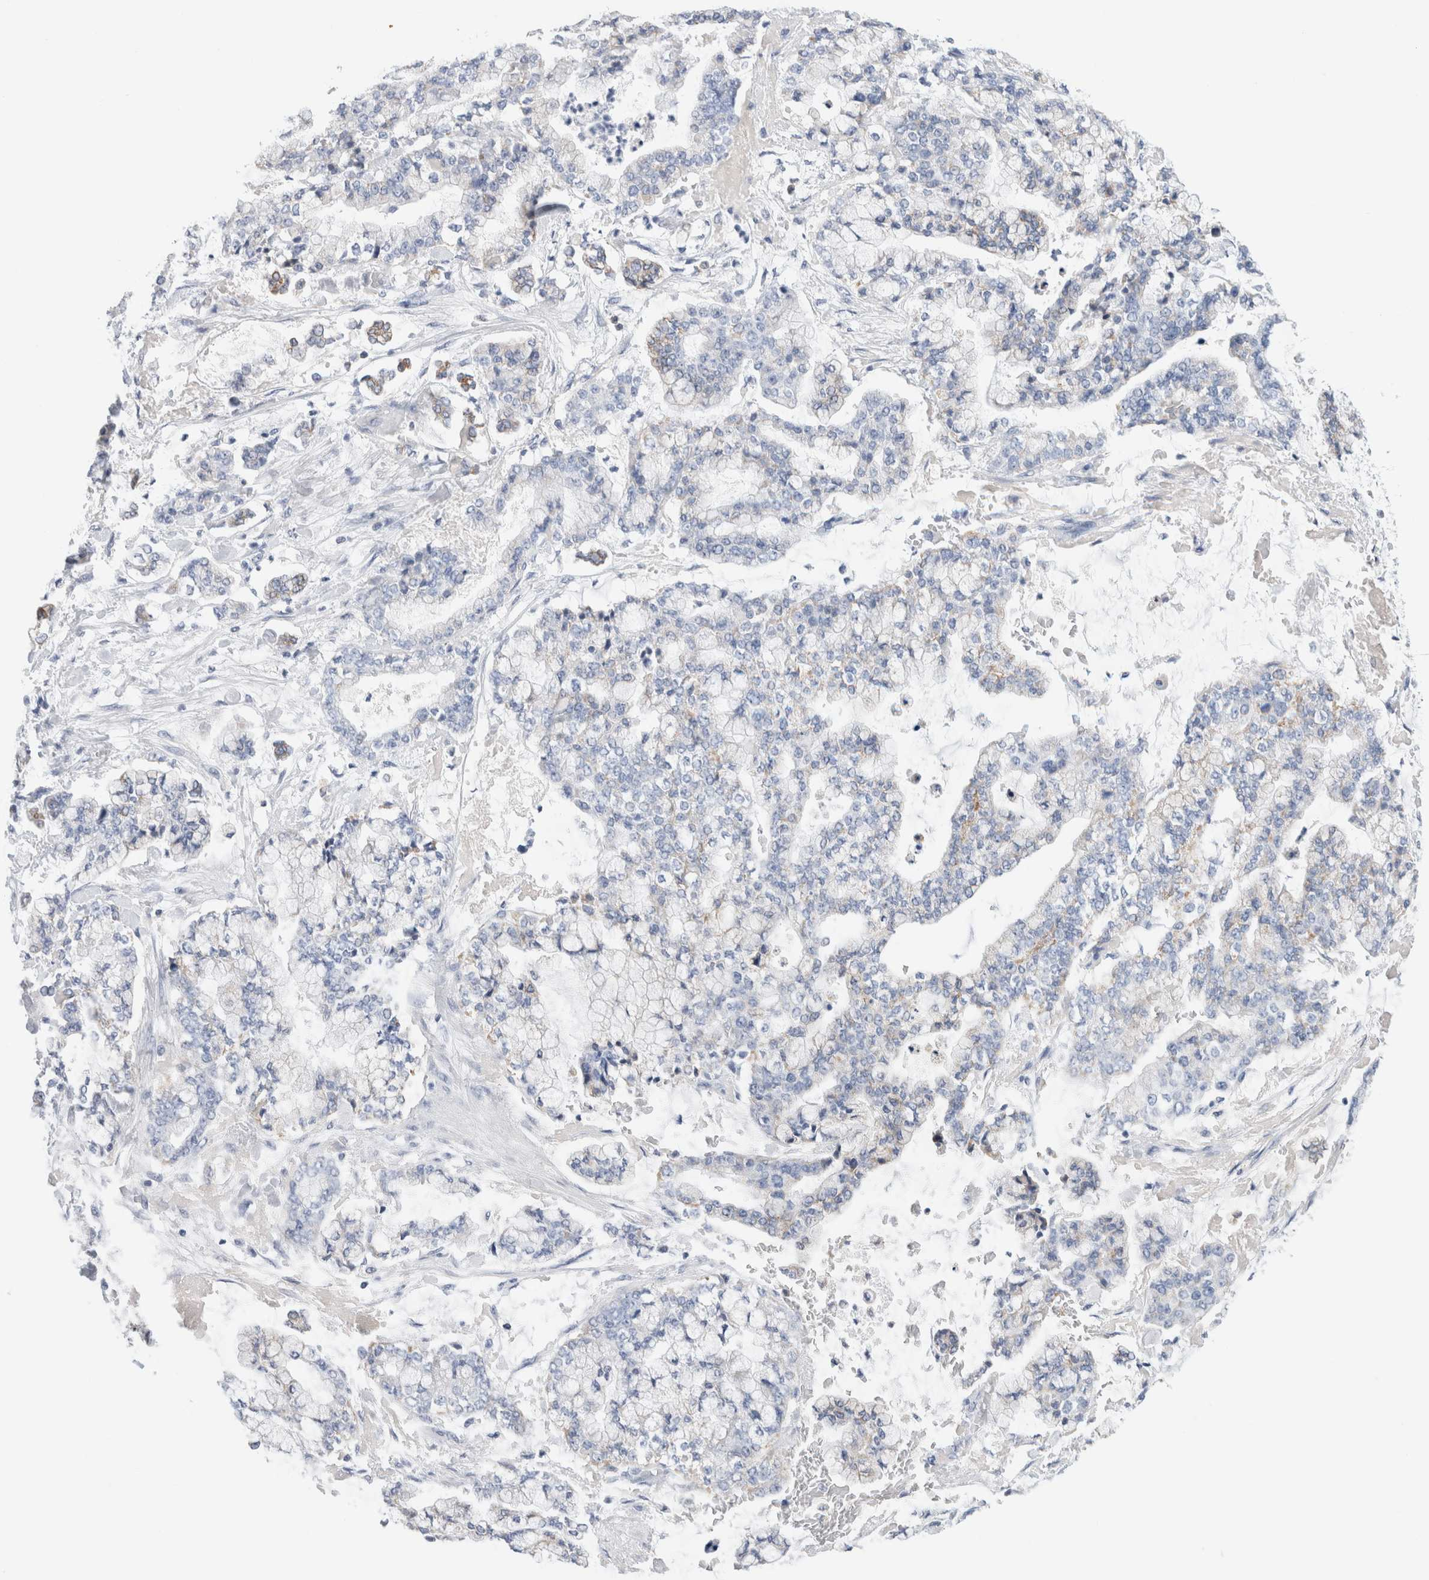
{"staining": {"intensity": "negative", "quantity": "none", "location": "none"}, "tissue": "stomach cancer", "cell_type": "Tumor cells", "image_type": "cancer", "snomed": [{"axis": "morphology", "description": "Normal tissue, NOS"}, {"axis": "morphology", "description": "Adenocarcinoma, NOS"}, {"axis": "topography", "description": "Stomach, upper"}, {"axis": "topography", "description": "Stomach"}], "caption": "Tumor cells are negative for protein expression in human stomach adenocarcinoma.", "gene": "ECHDC2", "patient": {"sex": "male", "age": 76}}